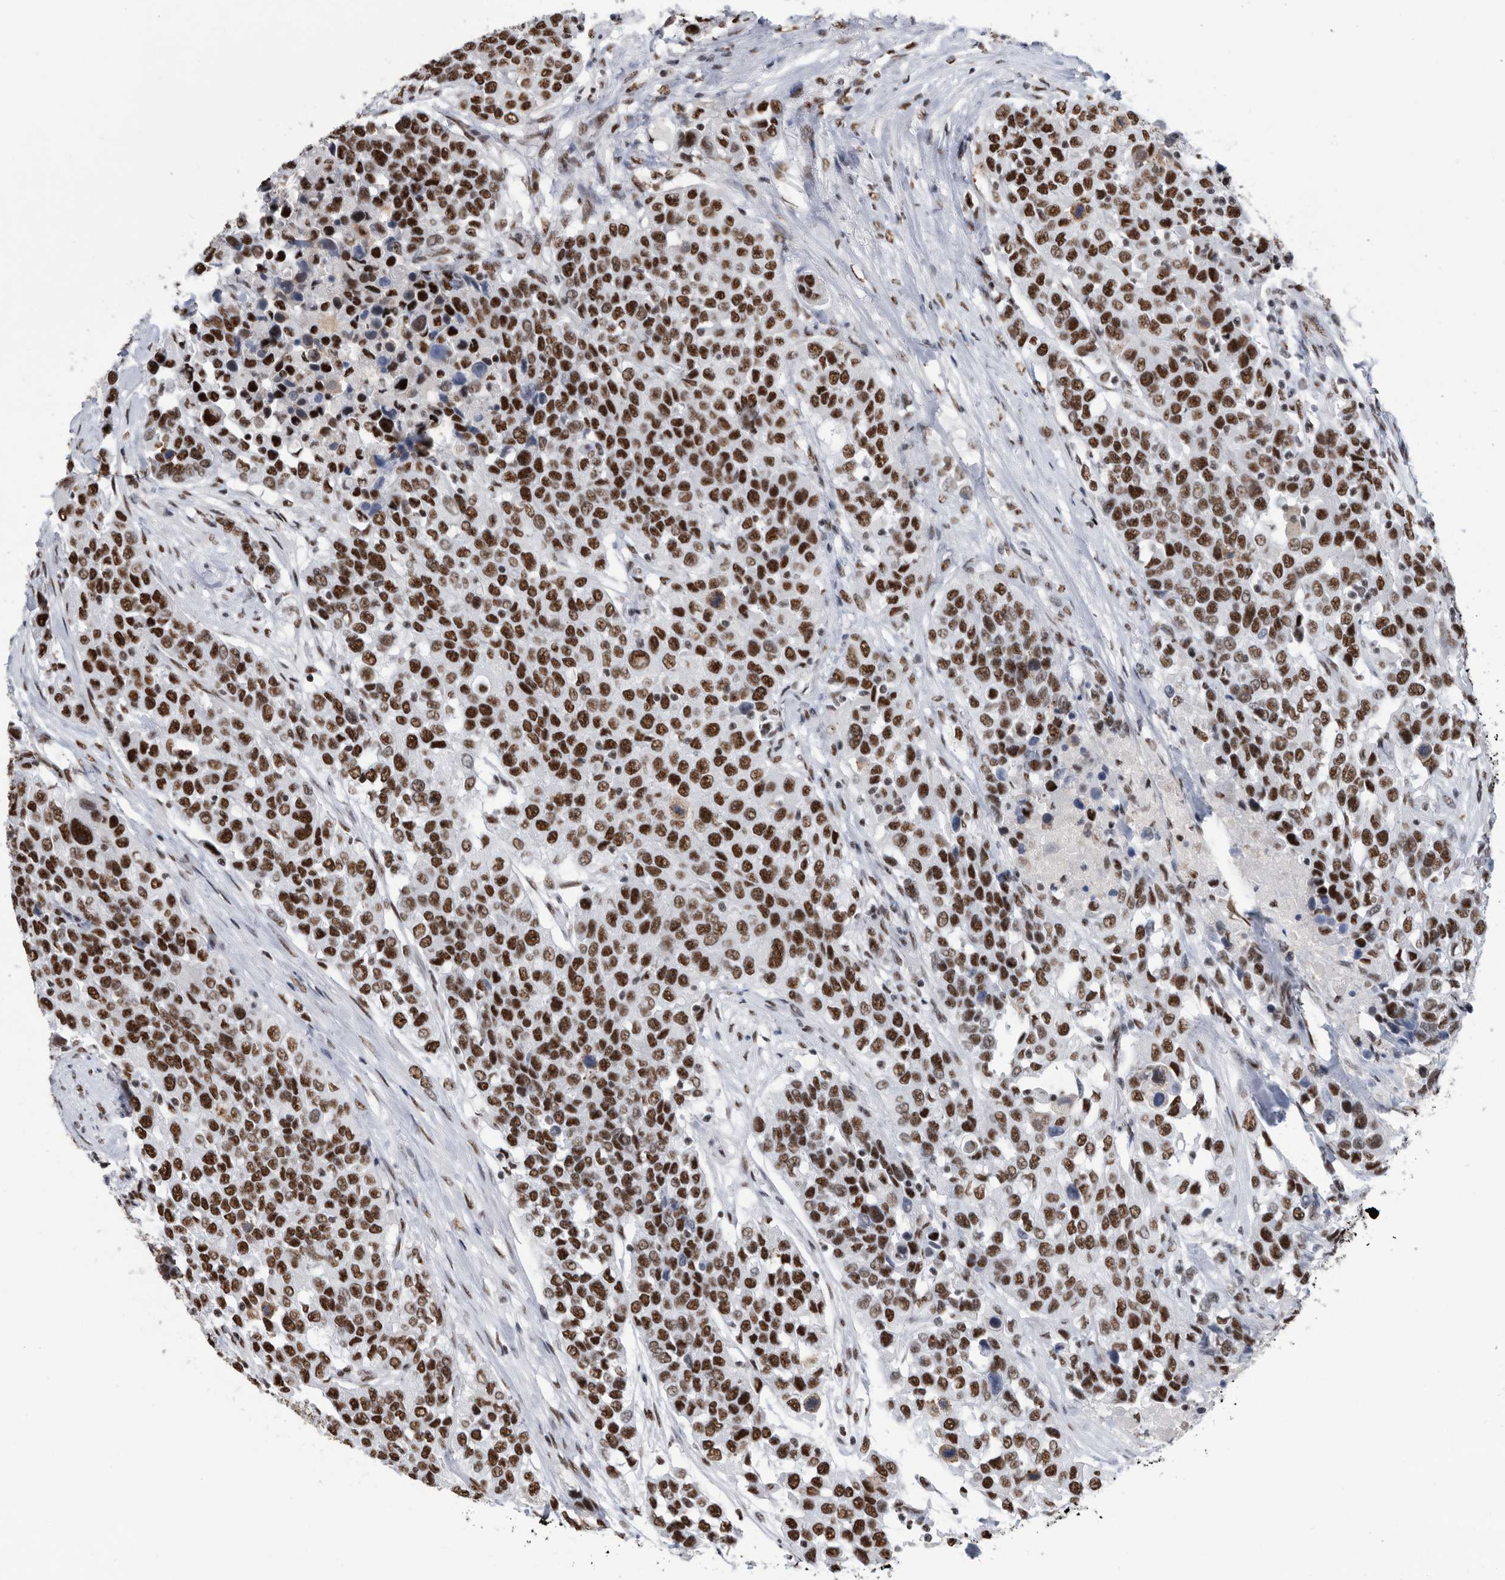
{"staining": {"intensity": "strong", "quantity": ">75%", "location": "nuclear"}, "tissue": "urothelial cancer", "cell_type": "Tumor cells", "image_type": "cancer", "snomed": [{"axis": "morphology", "description": "Urothelial carcinoma, High grade"}, {"axis": "topography", "description": "Urinary bladder"}], "caption": "IHC image of urothelial cancer stained for a protein (brown), which demonstrates high levels of strong nuclear positivity in approximately >75% of tumor cells.", "gene": "SF3A1", "patient": {"sex": "female", "age": 80}}